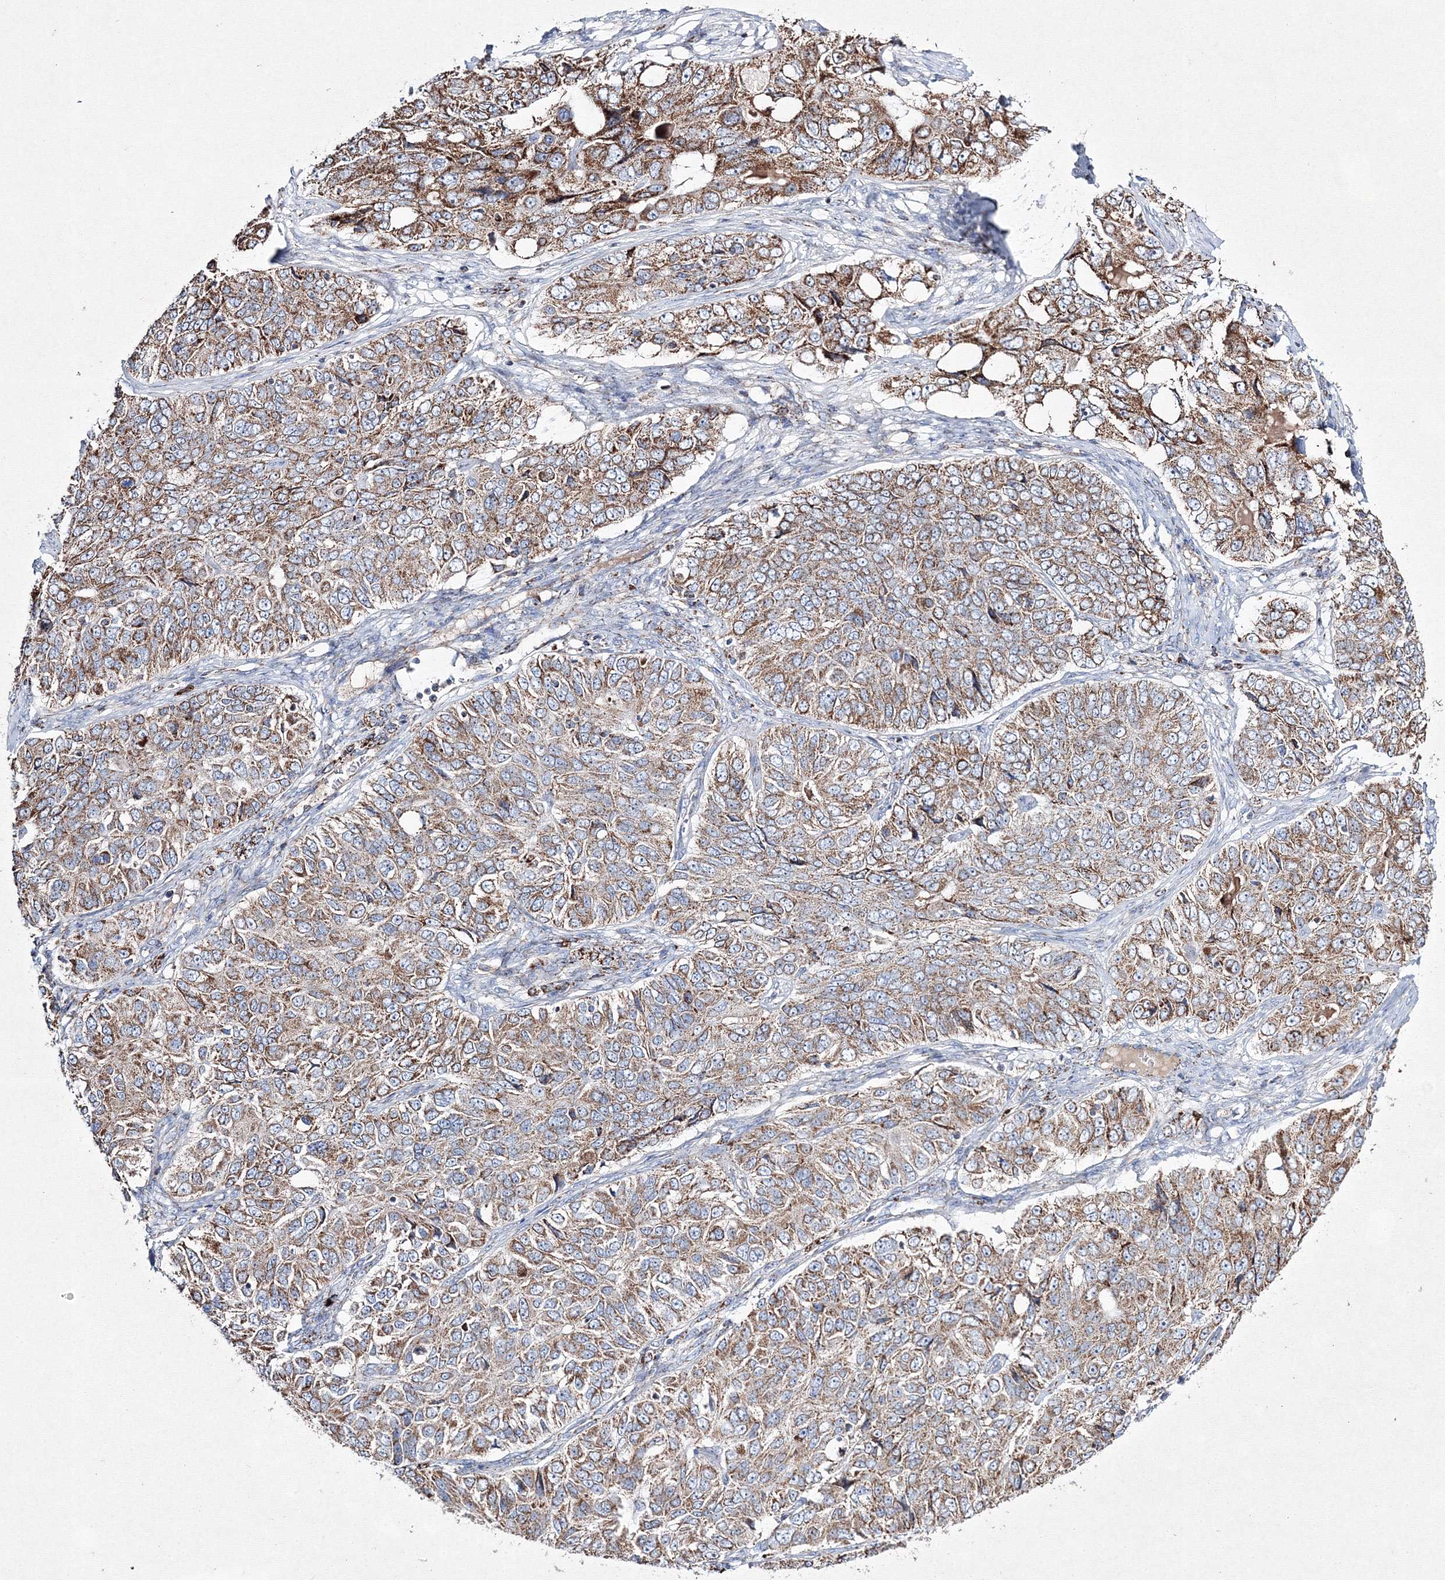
{"staining": {"intensity": "moderate", "quantity": ">75%", "location": "cytoplasmic/membranous"}, "tissue": "ovarian cancer", "cell_type": "Tumor cells", "image_type": "cancer", "snomed": [{"axis": "morphology", "description": "Carcinoma, endometroid"}, {"axis": "topography", "description": "Ovary"}], "caption": "The image shows staining of ovarian cancer, revealing moderate cytoplasmic/membranous protein expression (brown color) within tumor cells.", "gene": "IGSF9", "patient": {"sex": "female", "age": 51}}